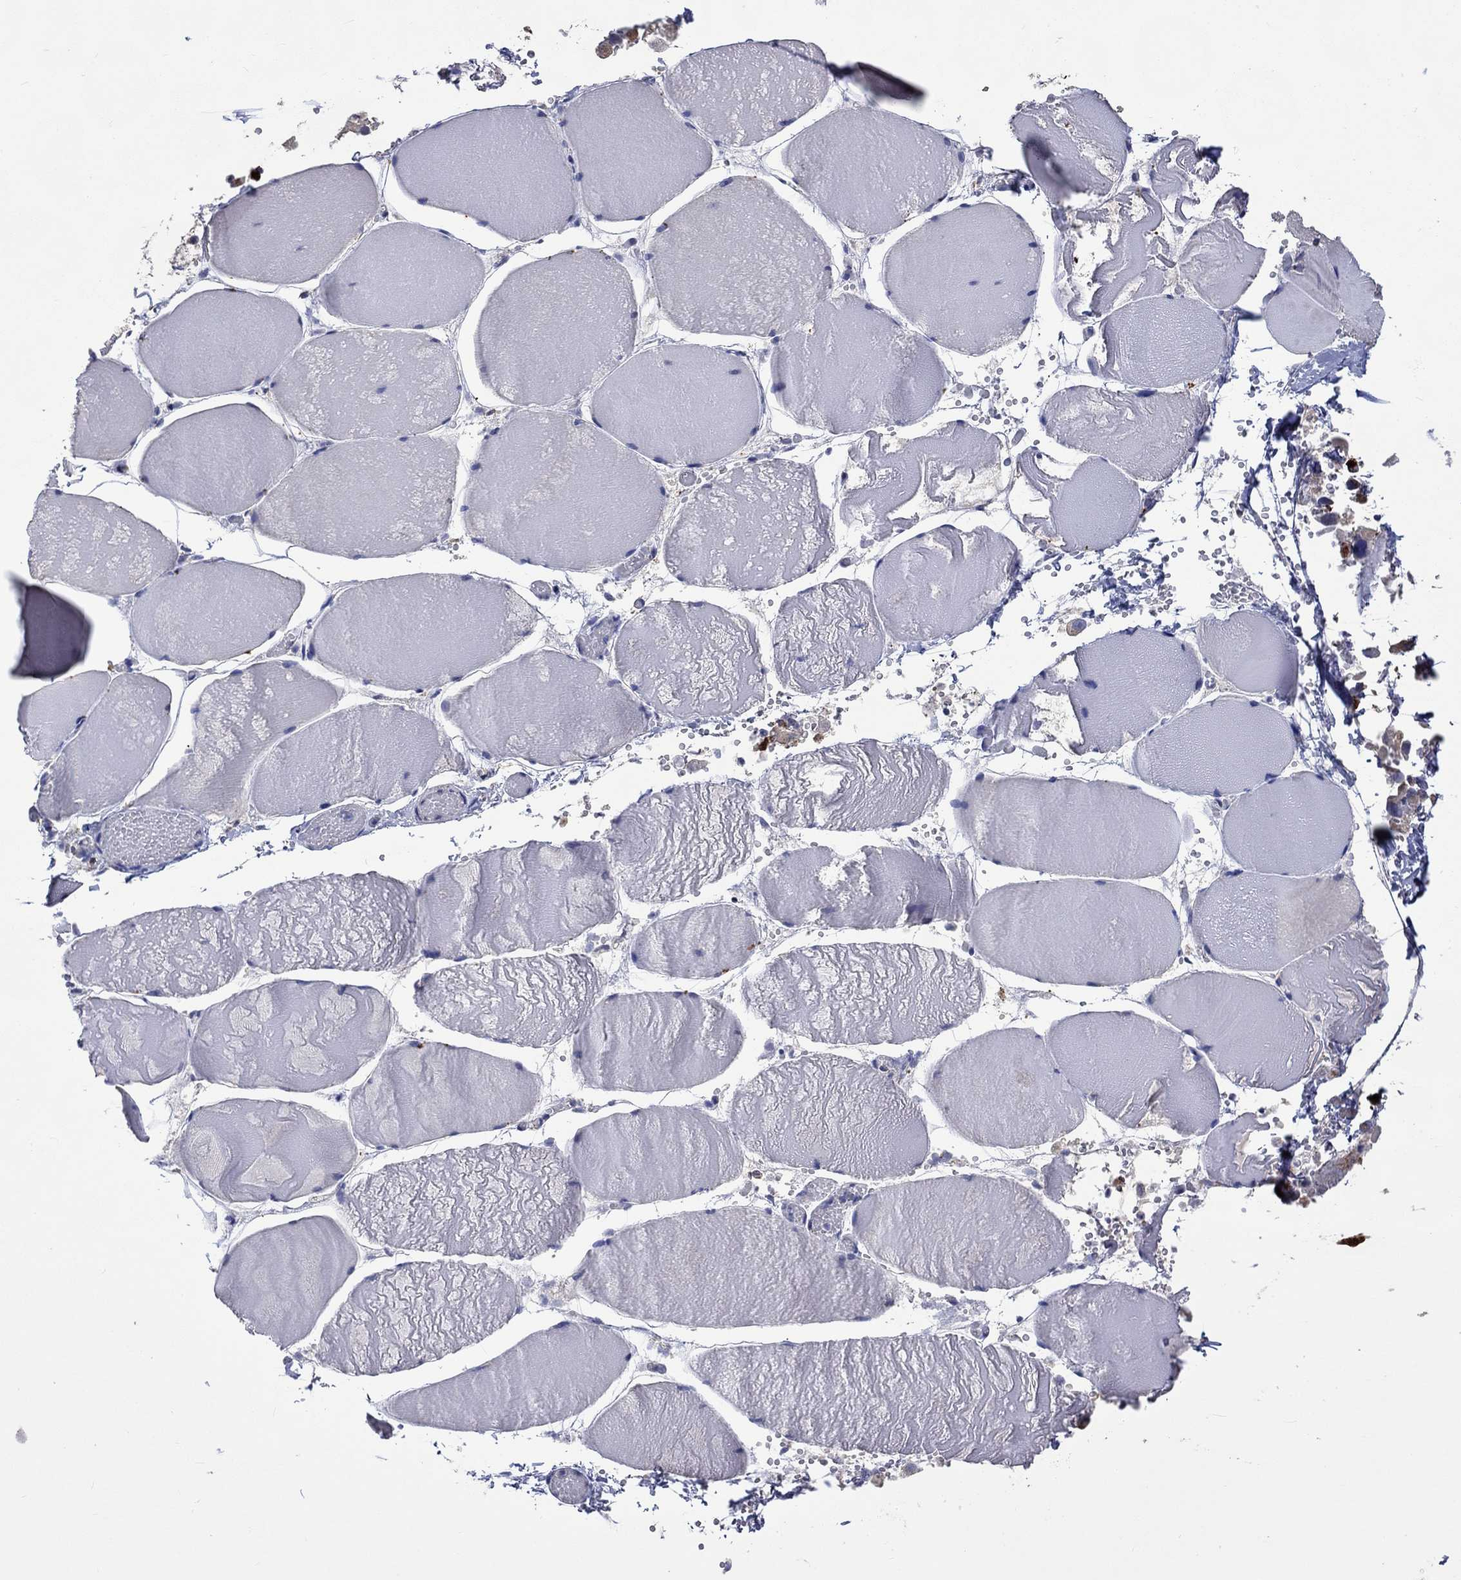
{"staining": {"intensity": "negative", "quantity": "none", "location": "none"}, "tissue": "skeletal muscle", "cell_type": "Myocytes", "image_type": "normal", "snomed": [{"axis": "morphology", "description": "Normal tissue, NOS"}, {"axis": "morphology", "description": "Malignant melanoma, Metastatic site"}, {"axis": "topography", "description": "Skeletal muscle"}], "caption": "A histopathology image of skeletal muscle stained for a protein shows no brown staining in myocytes. (DAB (3,3'-diaminobenzidine) IHC with hematoxylin counter stain).", "gene": "CTSB", "patient": {"sex": "male", "age": 50}}